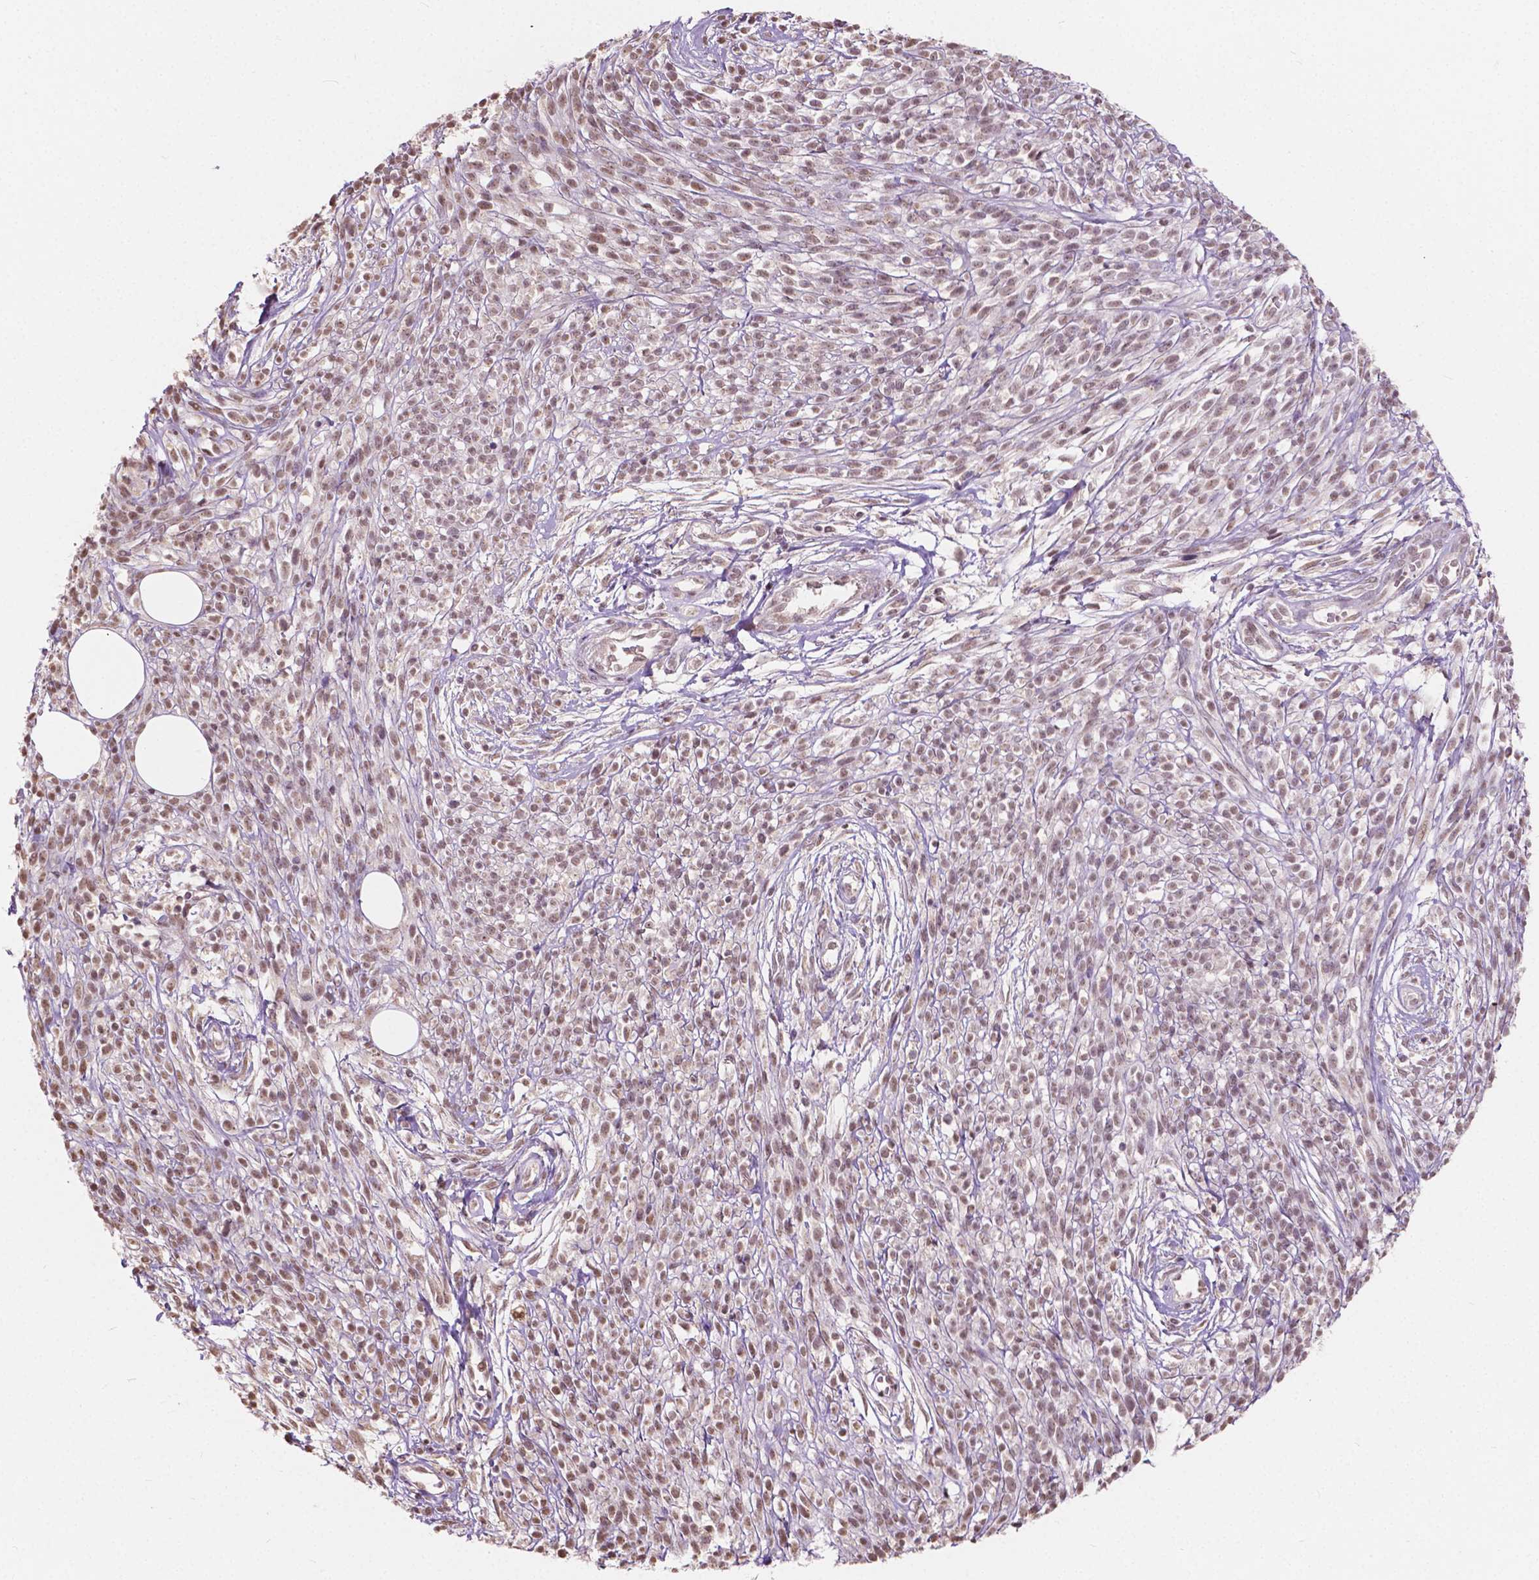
{"staining": {"intensity": "weak", "quantity": ">75%", "location": "nuclear"}, "tissue": "melanoma", "cell_type": "Tumor cells", "image_type": "cancer", "snomed": [{"axis": "morphology", "description": "Malignant melanoma, NOS"}, {"axis": "topography", "description": "Skin"}, {"axis": "topography", "description": "Skin of trunk"}], "caption": "Immunohistochemical staining of human melanoma shows weak nuclear protein staining in about >75% of tumor cells.", "gene": "HOXA10", "patient": {"sex": "male", "age": 74}}